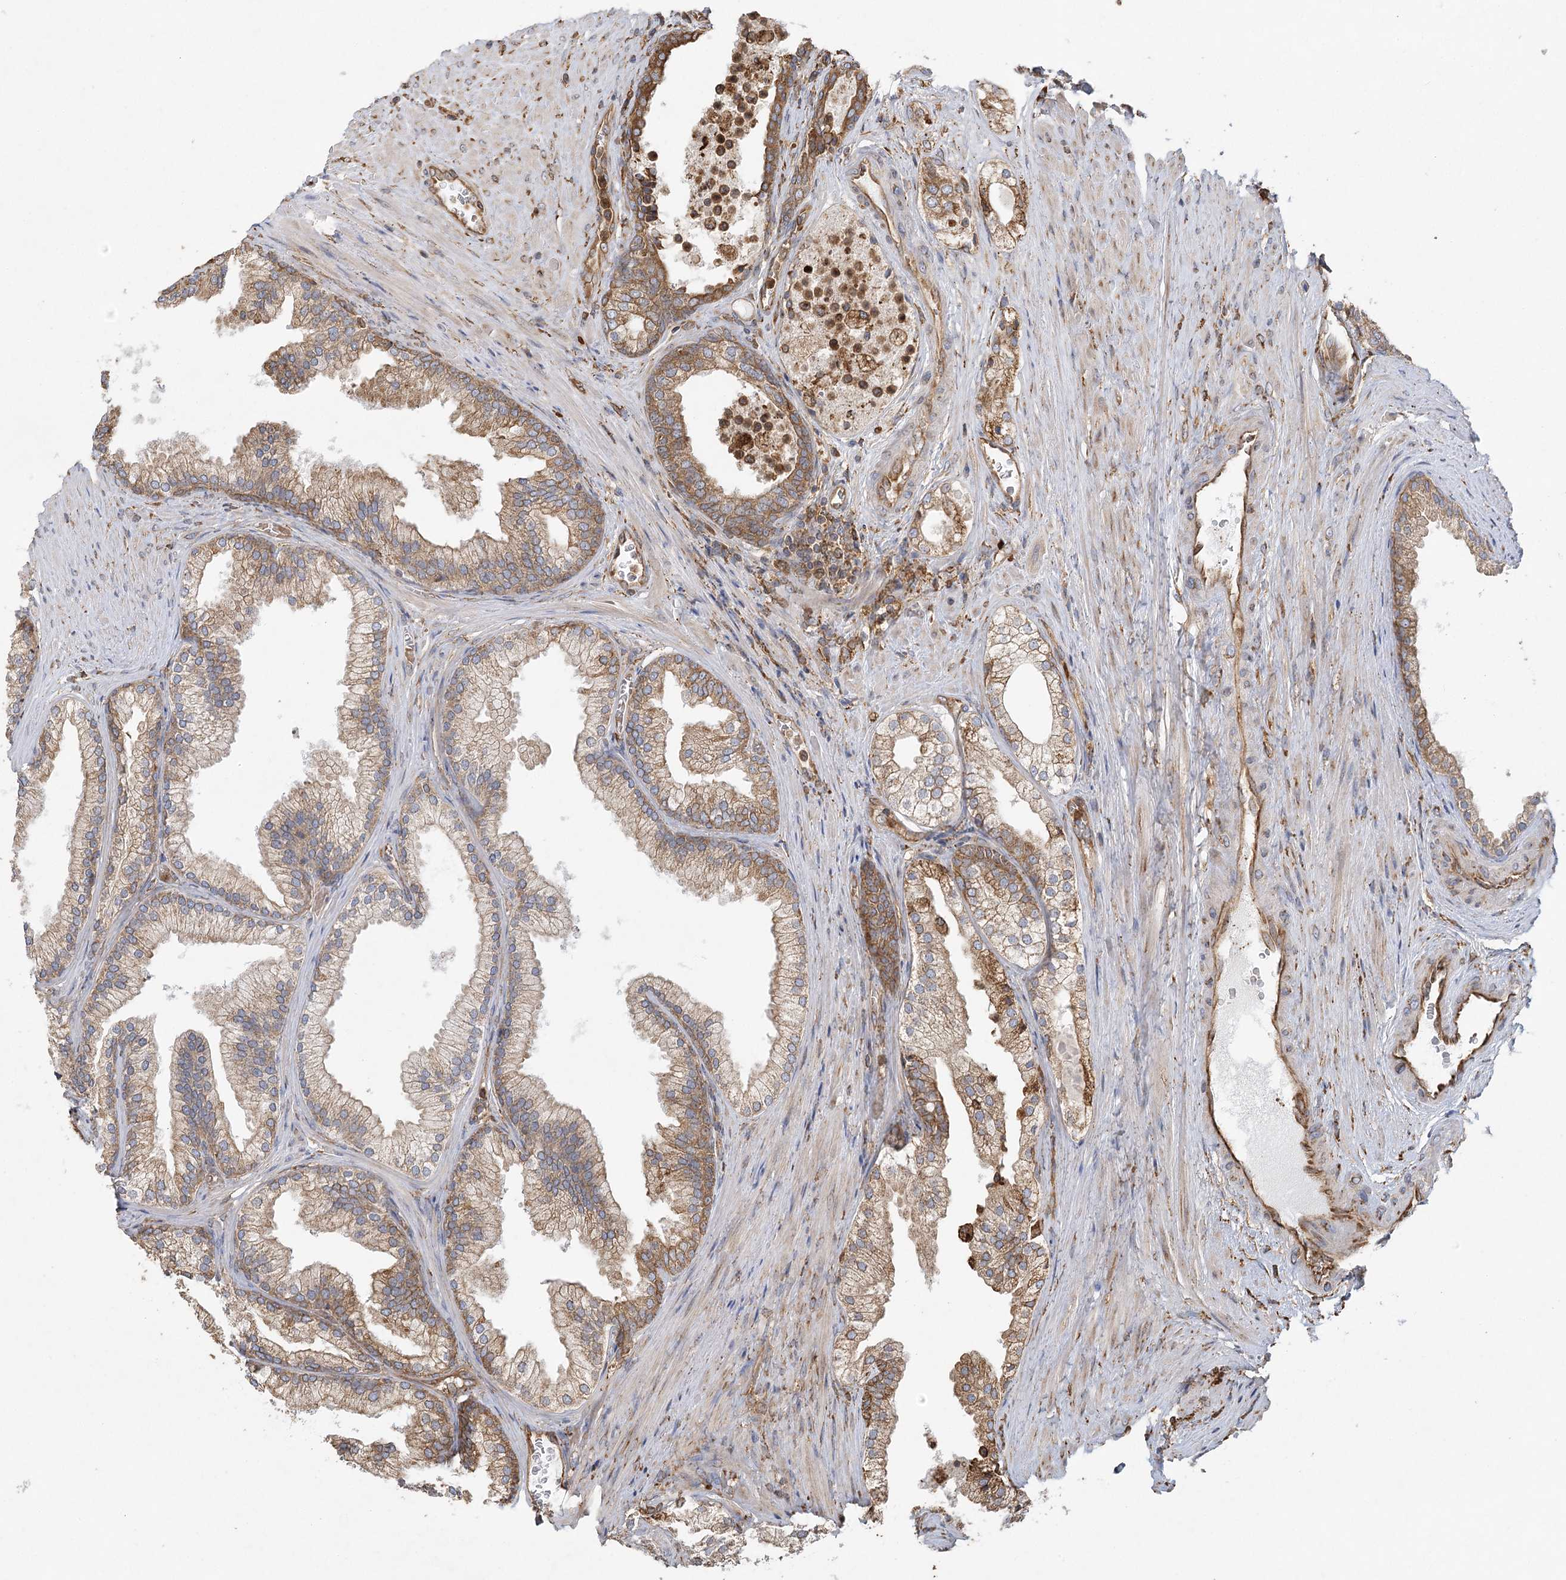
{"staining": {"intensity": "strong", "quantity": ">75%", "location": "cytoplasmic/membranous"}, "tissue": "prostate", "cell_type": "Glandular cells", "image_type": "normal", "snomed": [{"axis": "morphology", "description": "Normal tissue, NOS"}, {"axis": "topography", "description": "Prostate"}], "caption": "Protein expression by immunohistochemistry (IHC) shows strong cytoplasmic/membranous expression in approximately >75% of glandular cells in normal prostate.", "gene": "ACAP2", "patient": {"sex": "male", "age": 76}}